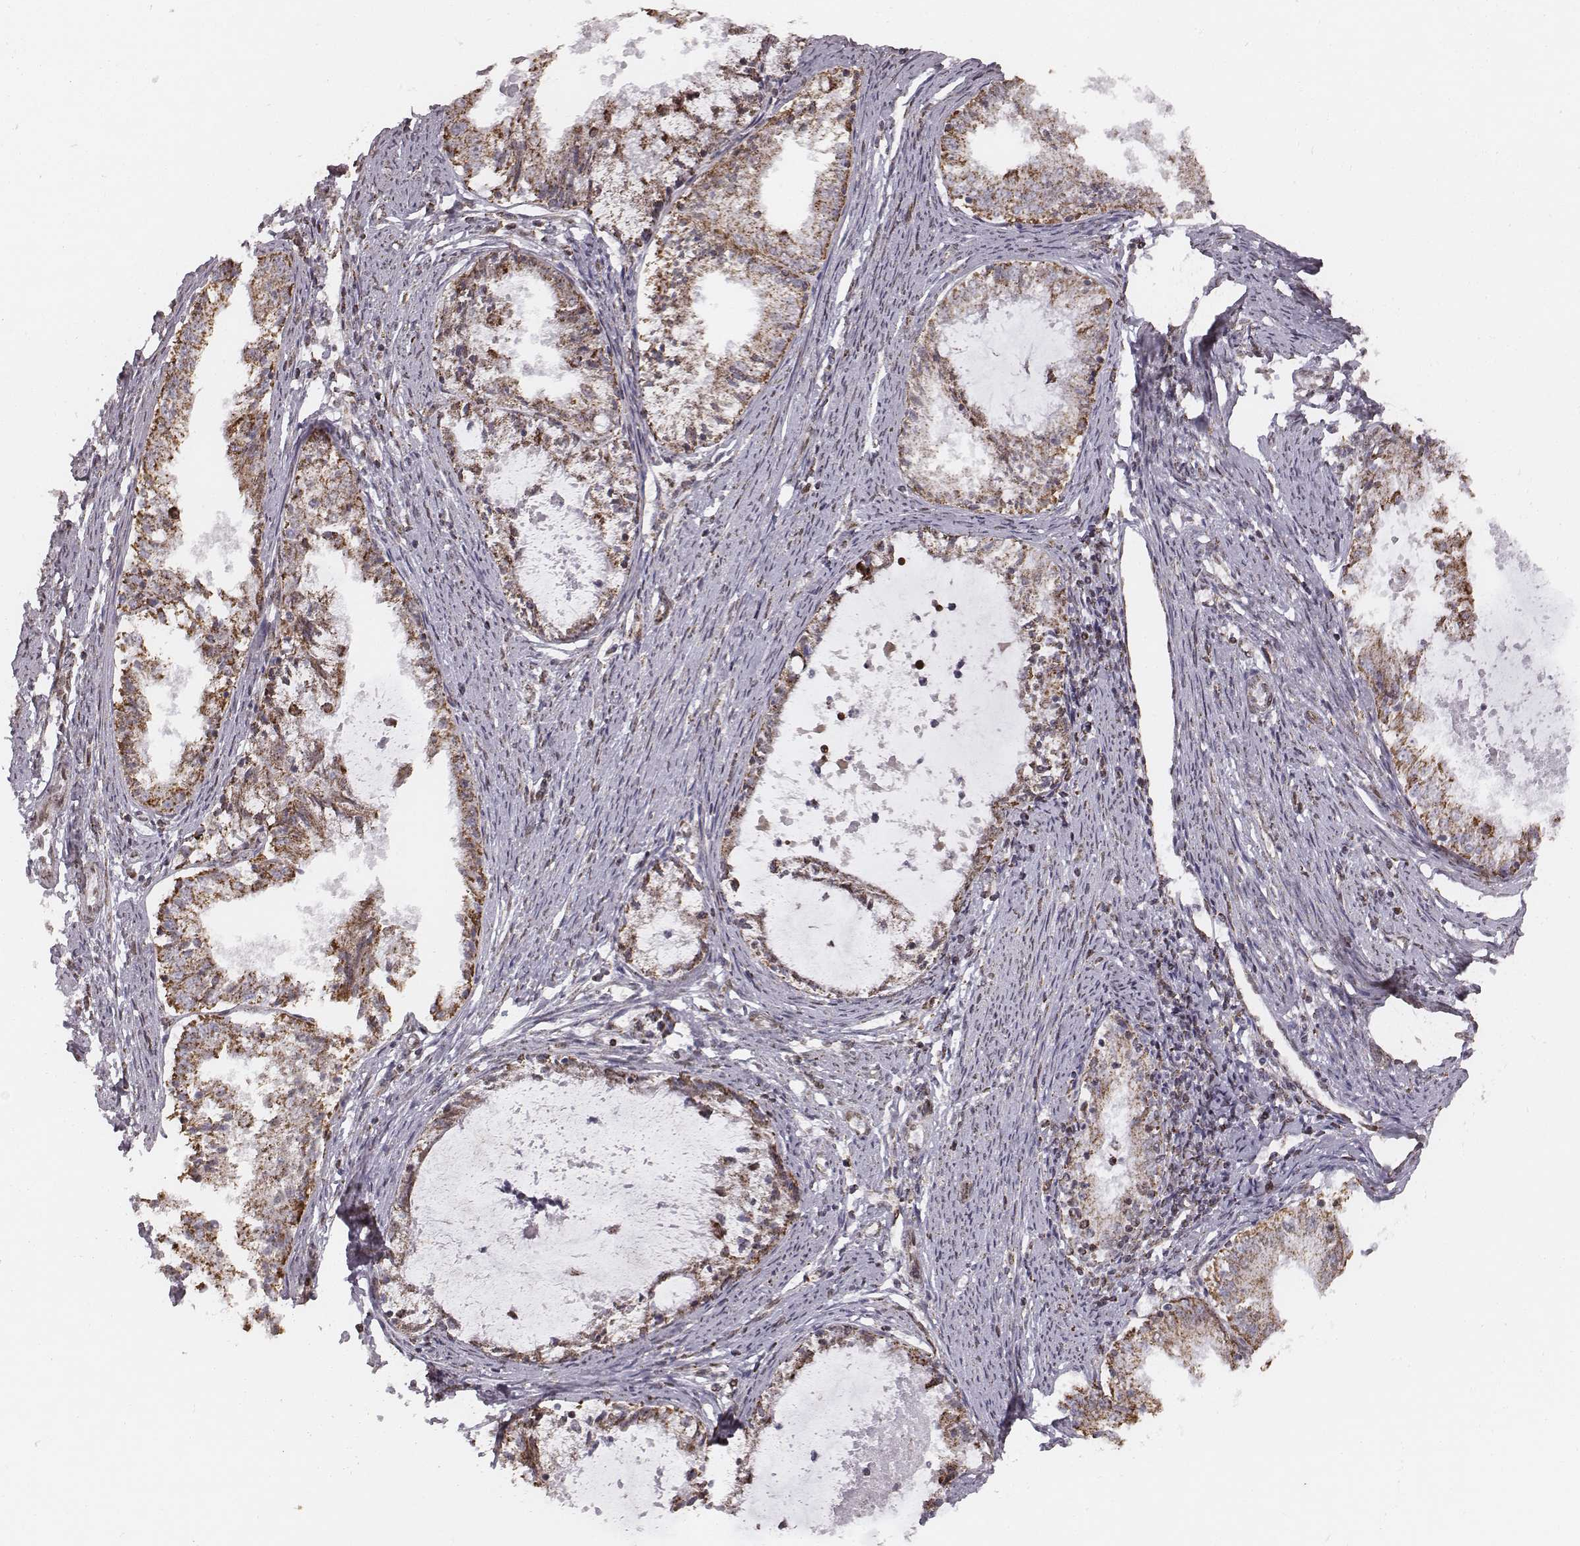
{"staining": {"intensity": "moderate", "quantity": ">75%", "location": "cytoplasmic/membranous"}, "tissue": "endometrial cancer", "cell_type": "Tumor cells", "image_type": "cancer", "snomed": [{"axis": "morphology", "description": "Adenocarcinoma, NOS"}, {"axis": "topography", "description": "Endometrium"}], "caption": "High-magnification brightfield microscopy of adenocarcinoma (endometrial) stained with DAB (brown) and counterstained with hematoxylin (blue). tumor cells exhibit moderate cytoplasmic/membranous positivity is appreciated in approximately>75% of cells.", "gene": "ACOT2", "patient": {"sex": "female", "age": 57}}